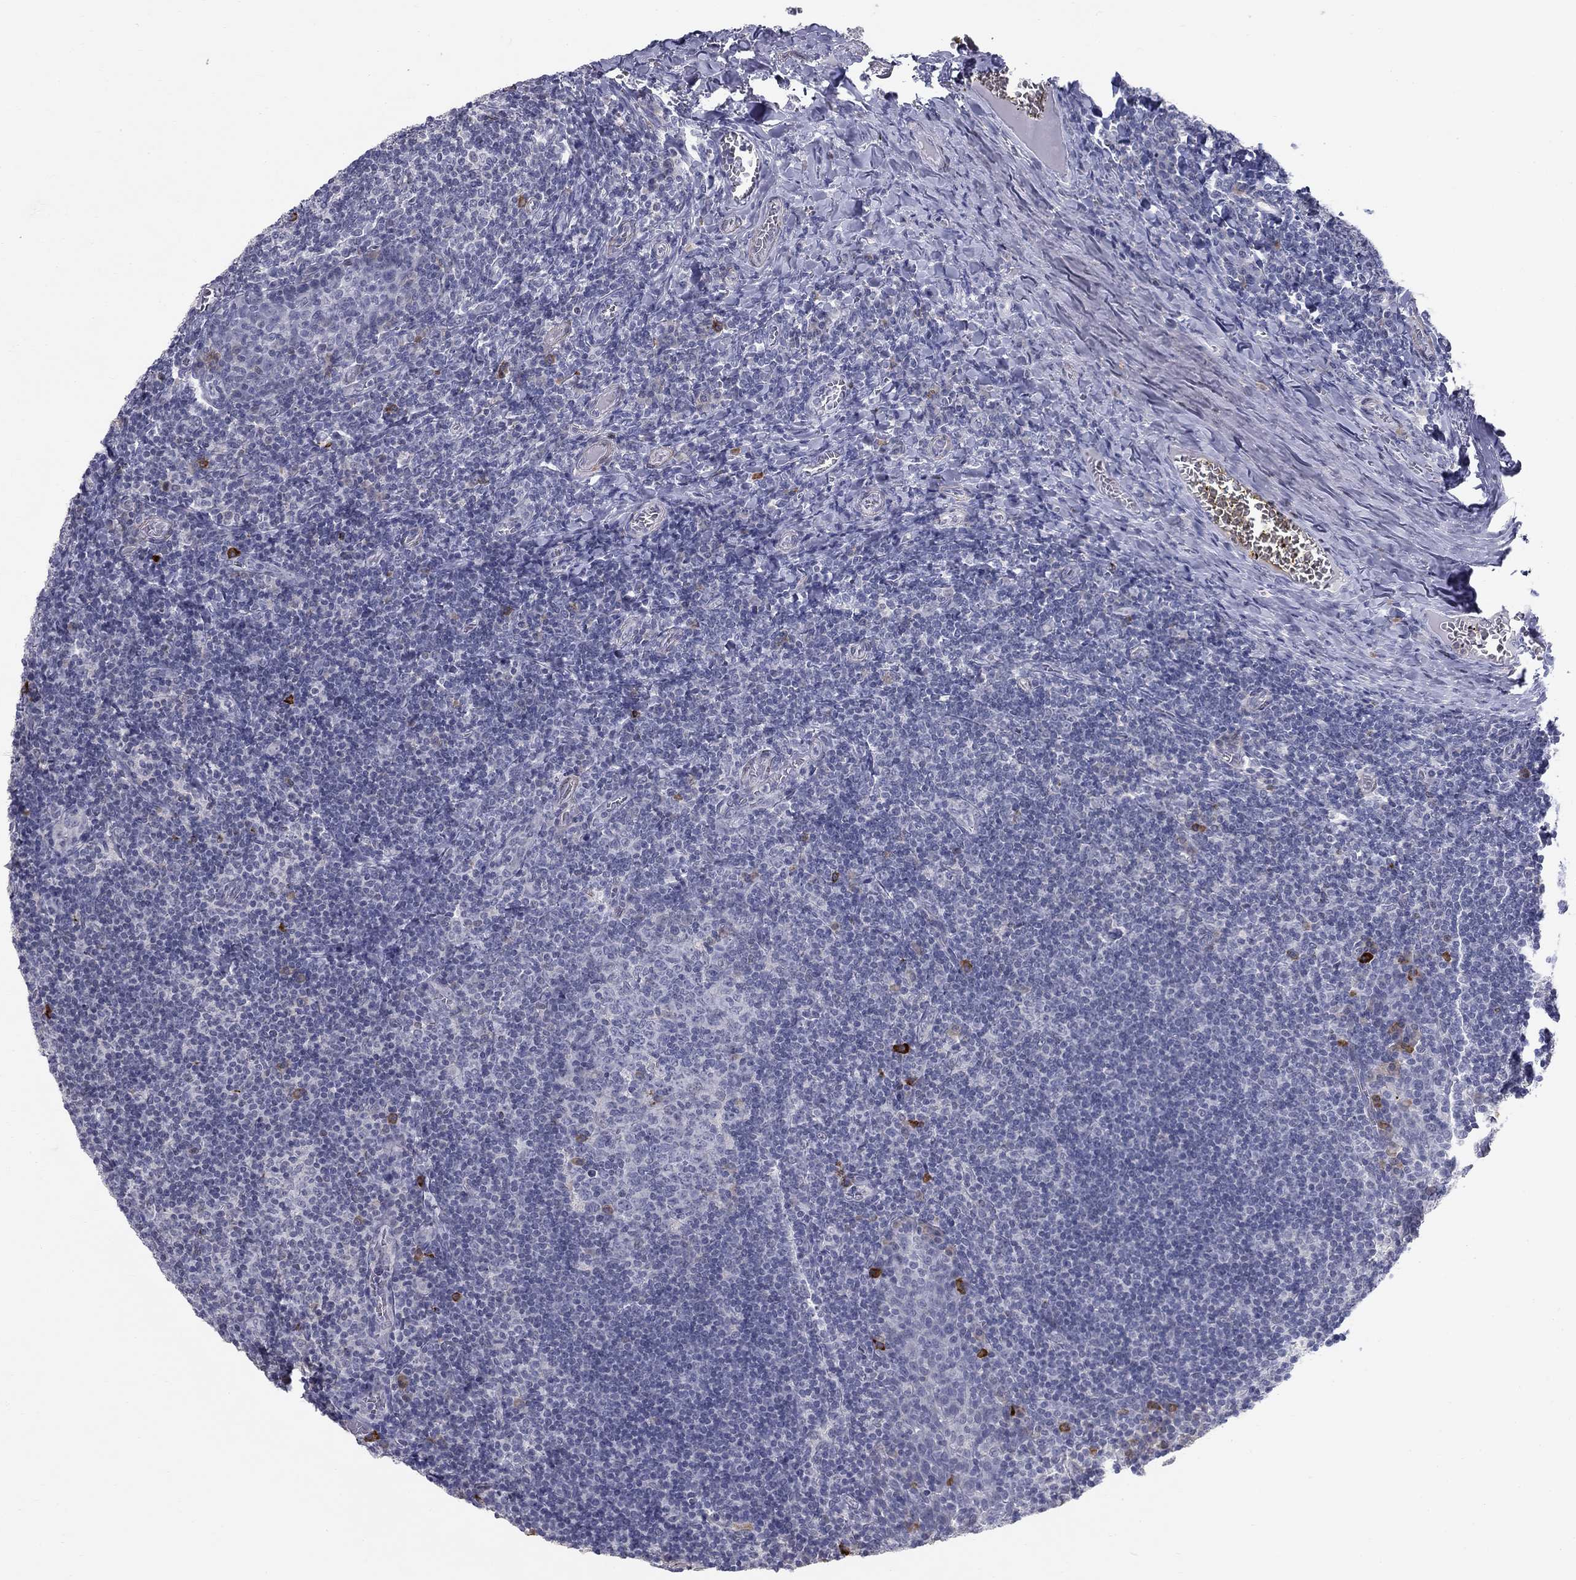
{"staining": {"intensity": "weak", "quantity": "<25%", "location": "cytoplasmic/membranous"}, "tissue": "tonsil", "cell_type": "Germinal center cells", "image_type": "normal", "snomed": [{"axis": "morphology", "description": "Normal tissue, NOS"}, {"axis": "topography", "description": "Tonsil"}], "caption": "Immunohistochemical staining of unremarkable tonsil shows no significant positivity in germinal center cells.", "gene": "NTRK2", "patient": {"sex": "female", "age": 13}}